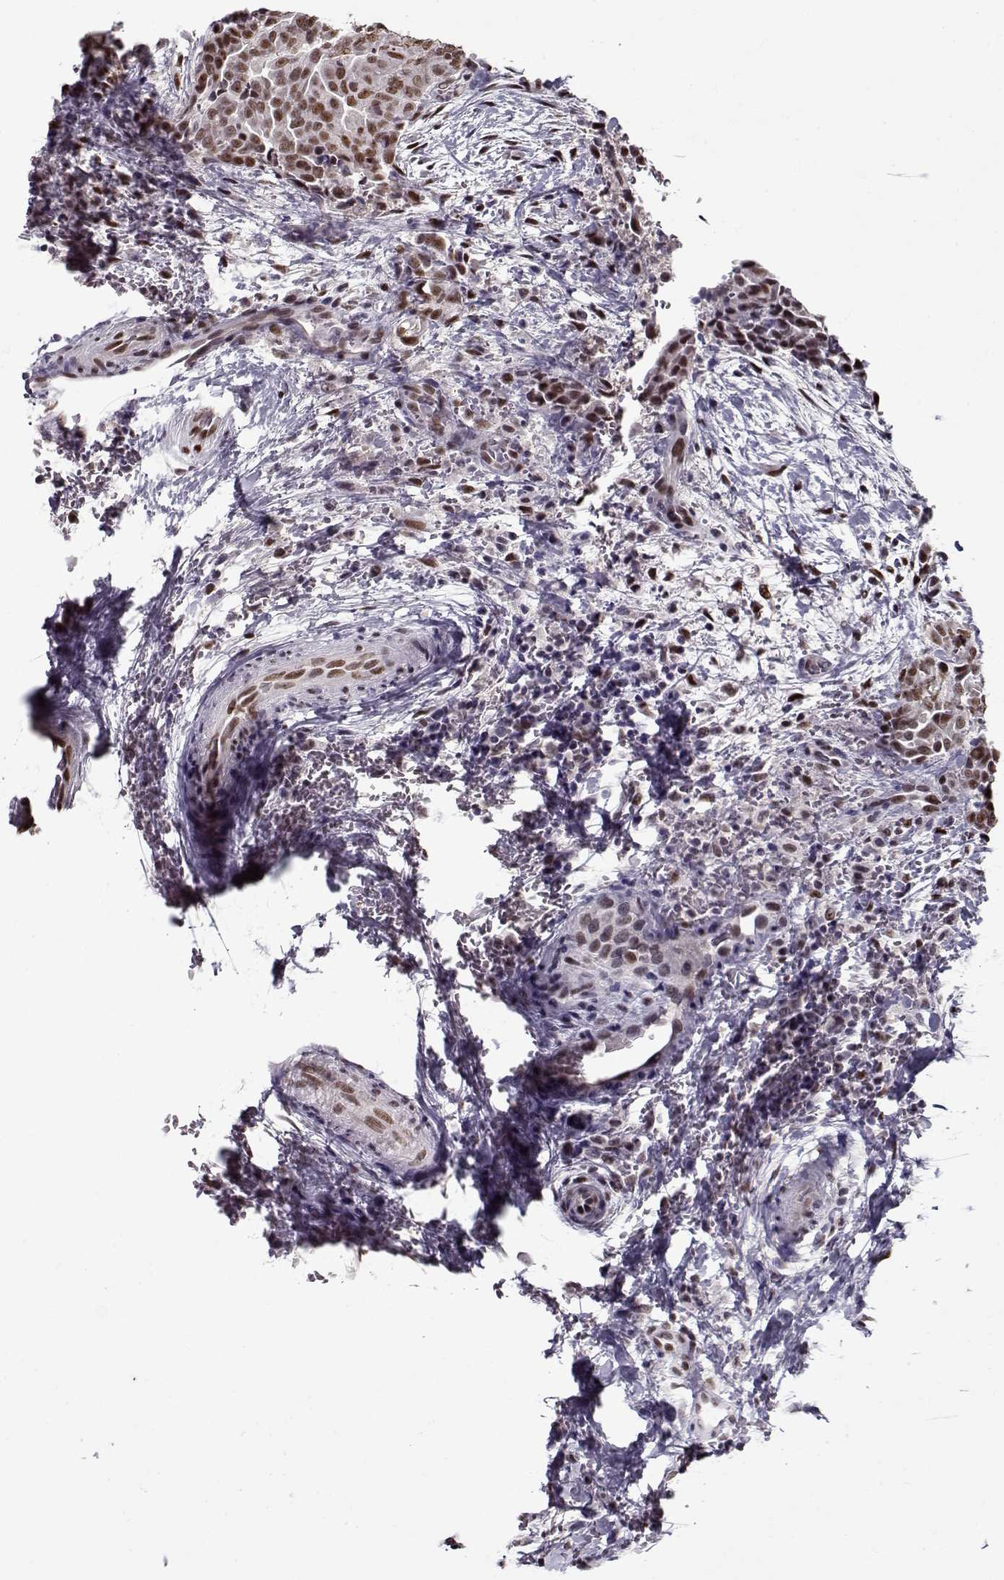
{"staining": {"intensity": "moderate", "quantity": ">75%", "location": "nuclear"}, "tissue": "thyroid cancer", "cell_type": "Tumor cells", "image_type": "cancer", "snomed": [{"axis": "morphology", "description": "Papillary adenocarcinoma, NOS"}, {"axis": "topography", "description": "Thyroid gland"}], "caption": "Moderate nuclear expression is seen in about >75% of tumor cells in papillary adenocarcinoma (thyroid).", "gene": "PRMT8", "patient": {"sex": "male", "age": 61}}